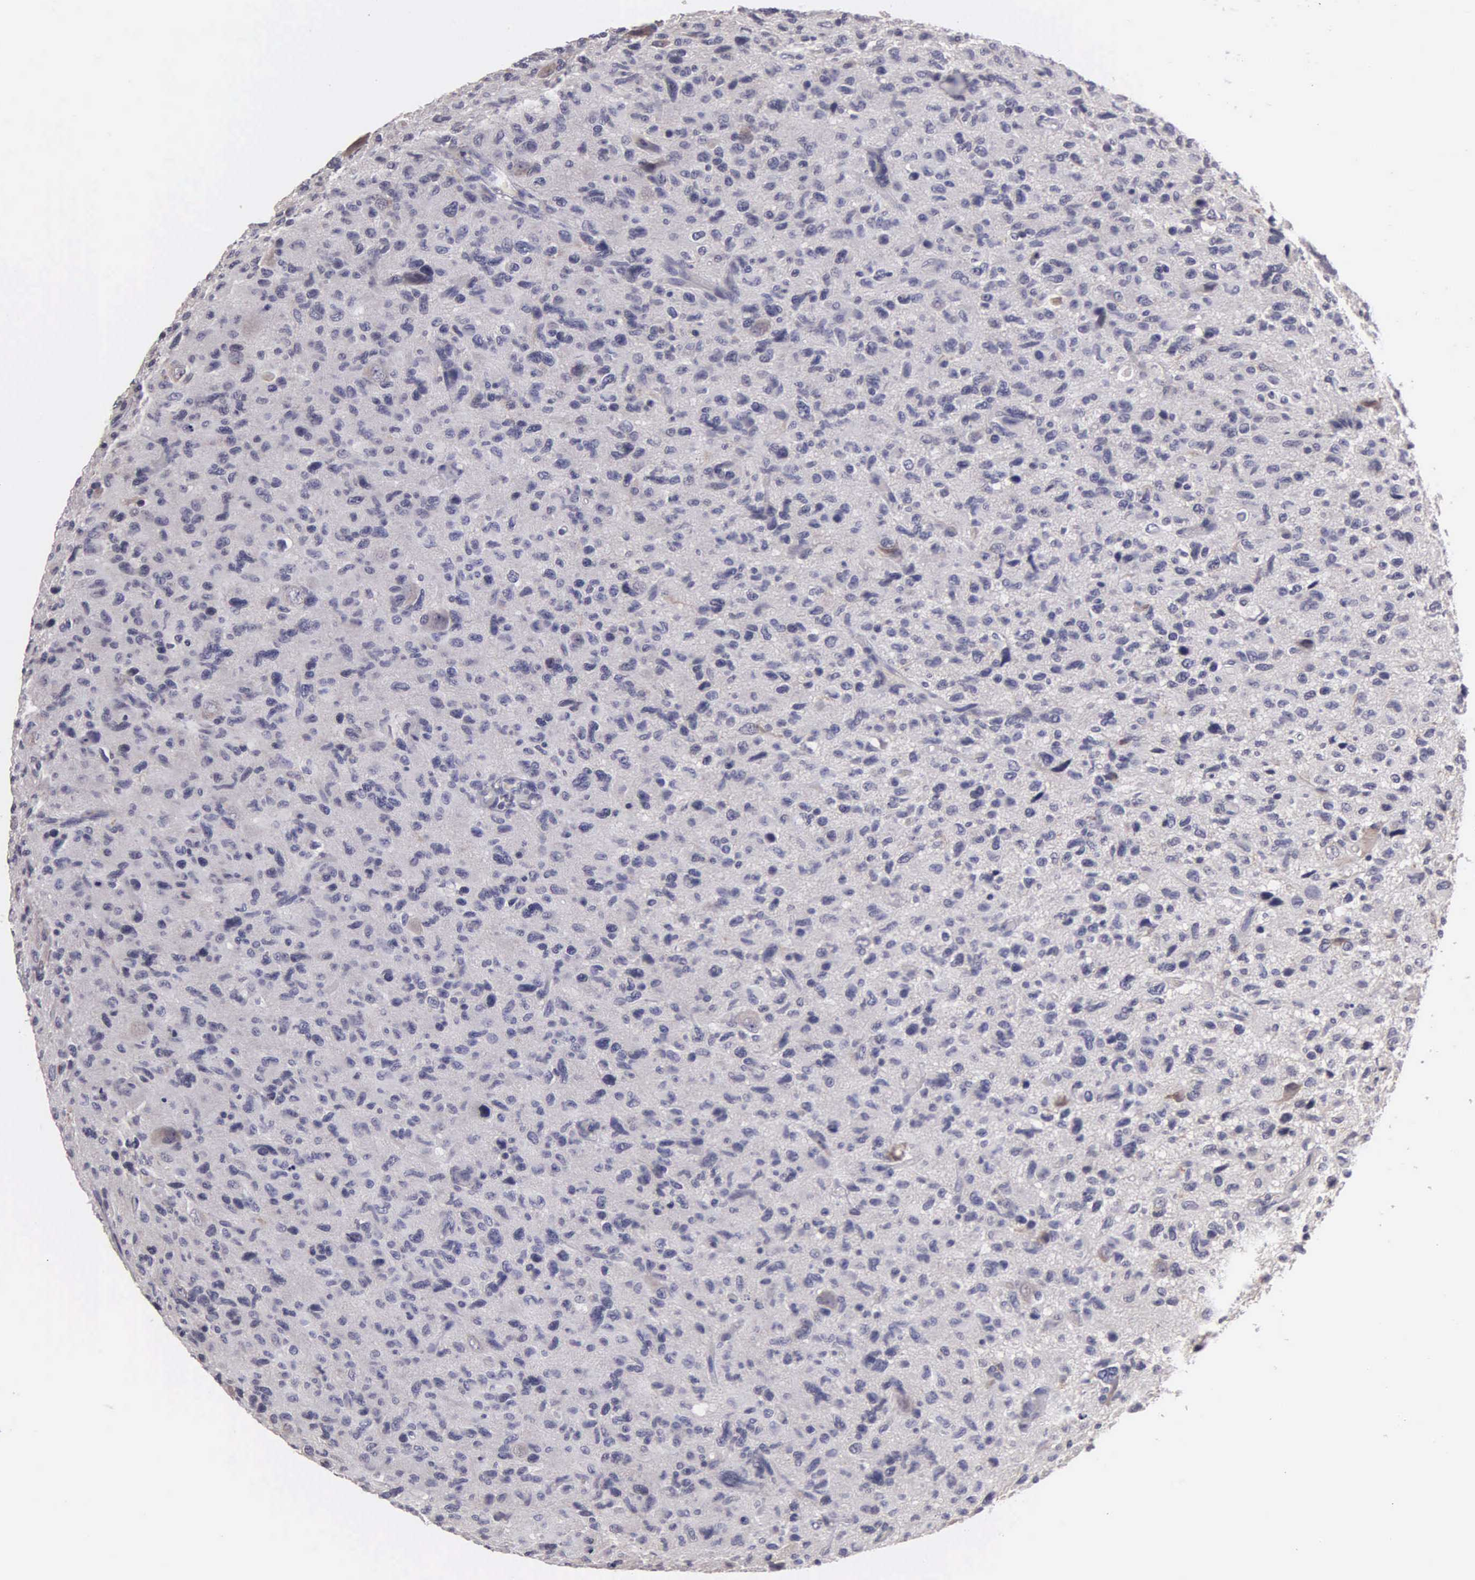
{"staining": {"intensity": "negative", "quantity": "none", "location": "none"}, "tissue": "glioma", "cell_type": "Tumor cells", "image_type": "cancer", "snomed": [{"axis": "morphology", "description": "Glioma, malignant, High grade"}, {"axis": "topography", "description": "Brain"}], "caption": "Tumor cells are negative for brown protein staining in malignant high-grade glioma.", "gene": "BRD1", "patient": {"sex": "female", "age": 60}}